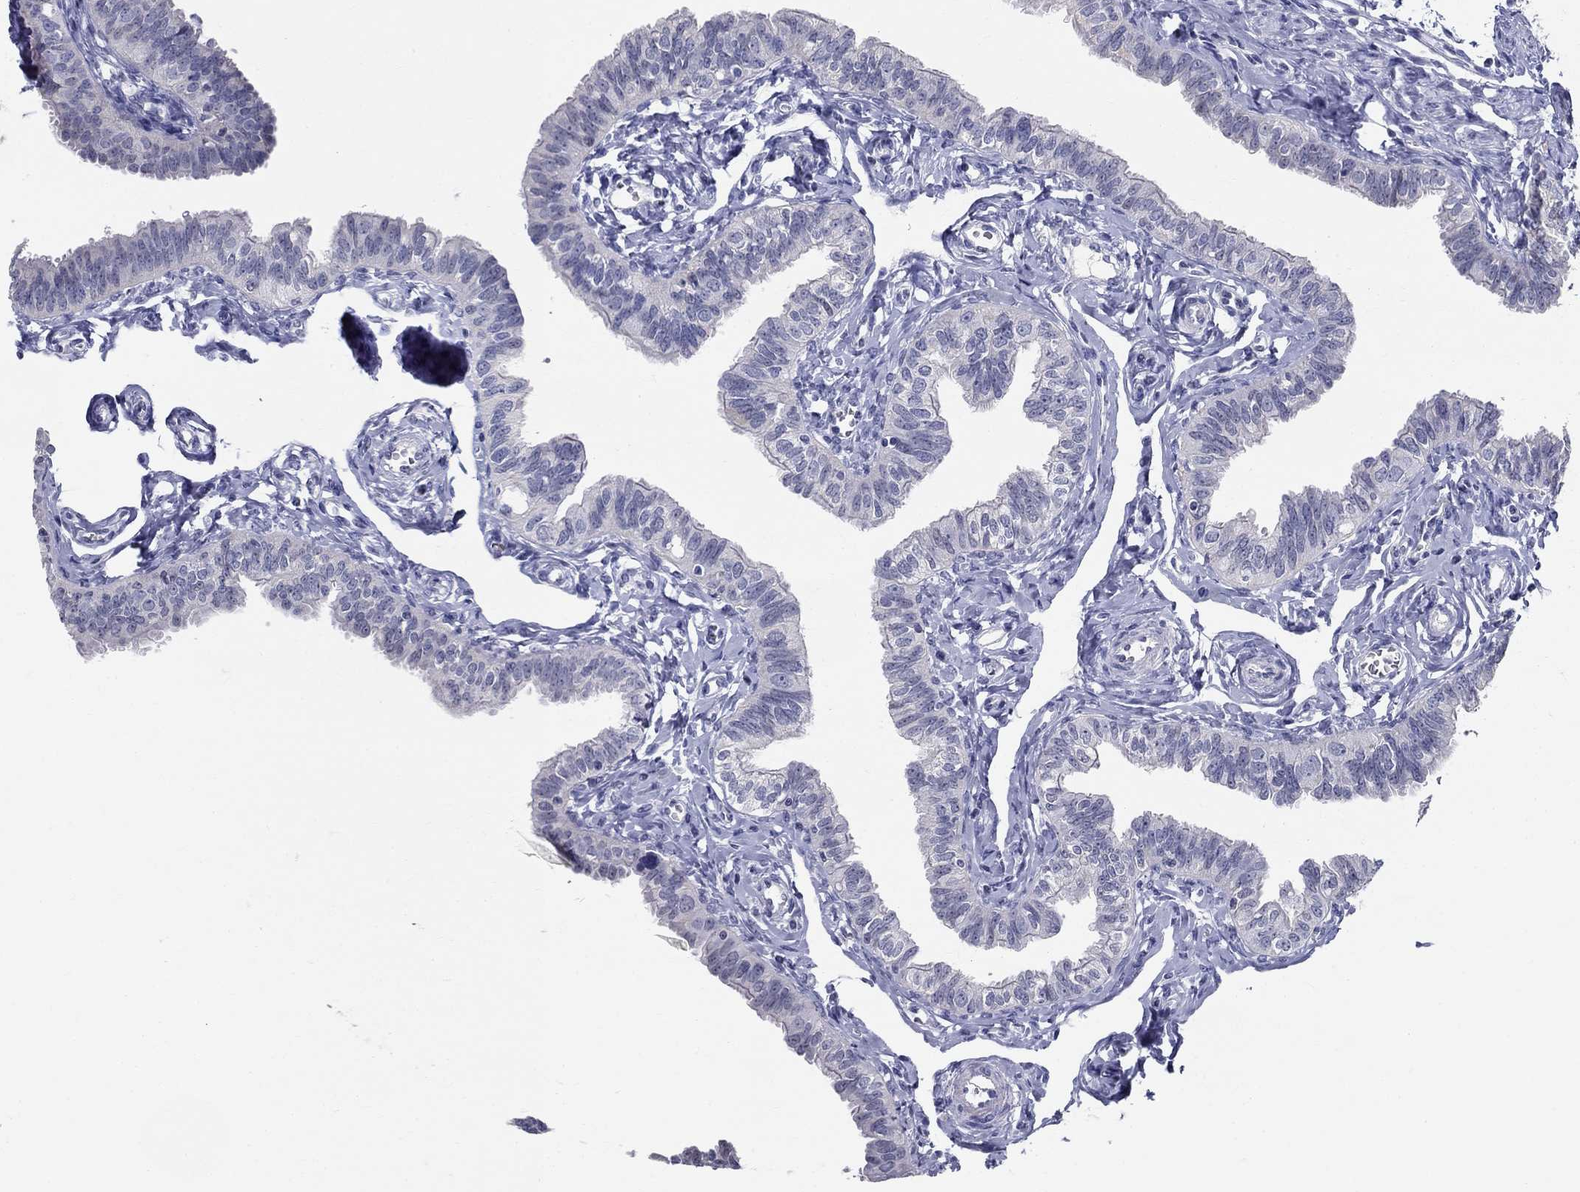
{"staining": {"intensity": "negative", "quantity": "none", "location": "none"}, "tissue": "fallopian tube", "cell_type": "Glandular cells", "image_type": "normal", "snomed": [{"axis": "morphology", "description": "Normal tissue, NOS"}, {"axis": "topography", "description": "Fallopian tube"}], "caption": "Protein analysis of benign fallopian tube reveals no significant positivity in glandular cells. (Brightfield microscopy of DAB IHC at high magnification).", "gene": "ENSG00000290147", "patient": {"sex": "female", "age": 54}}